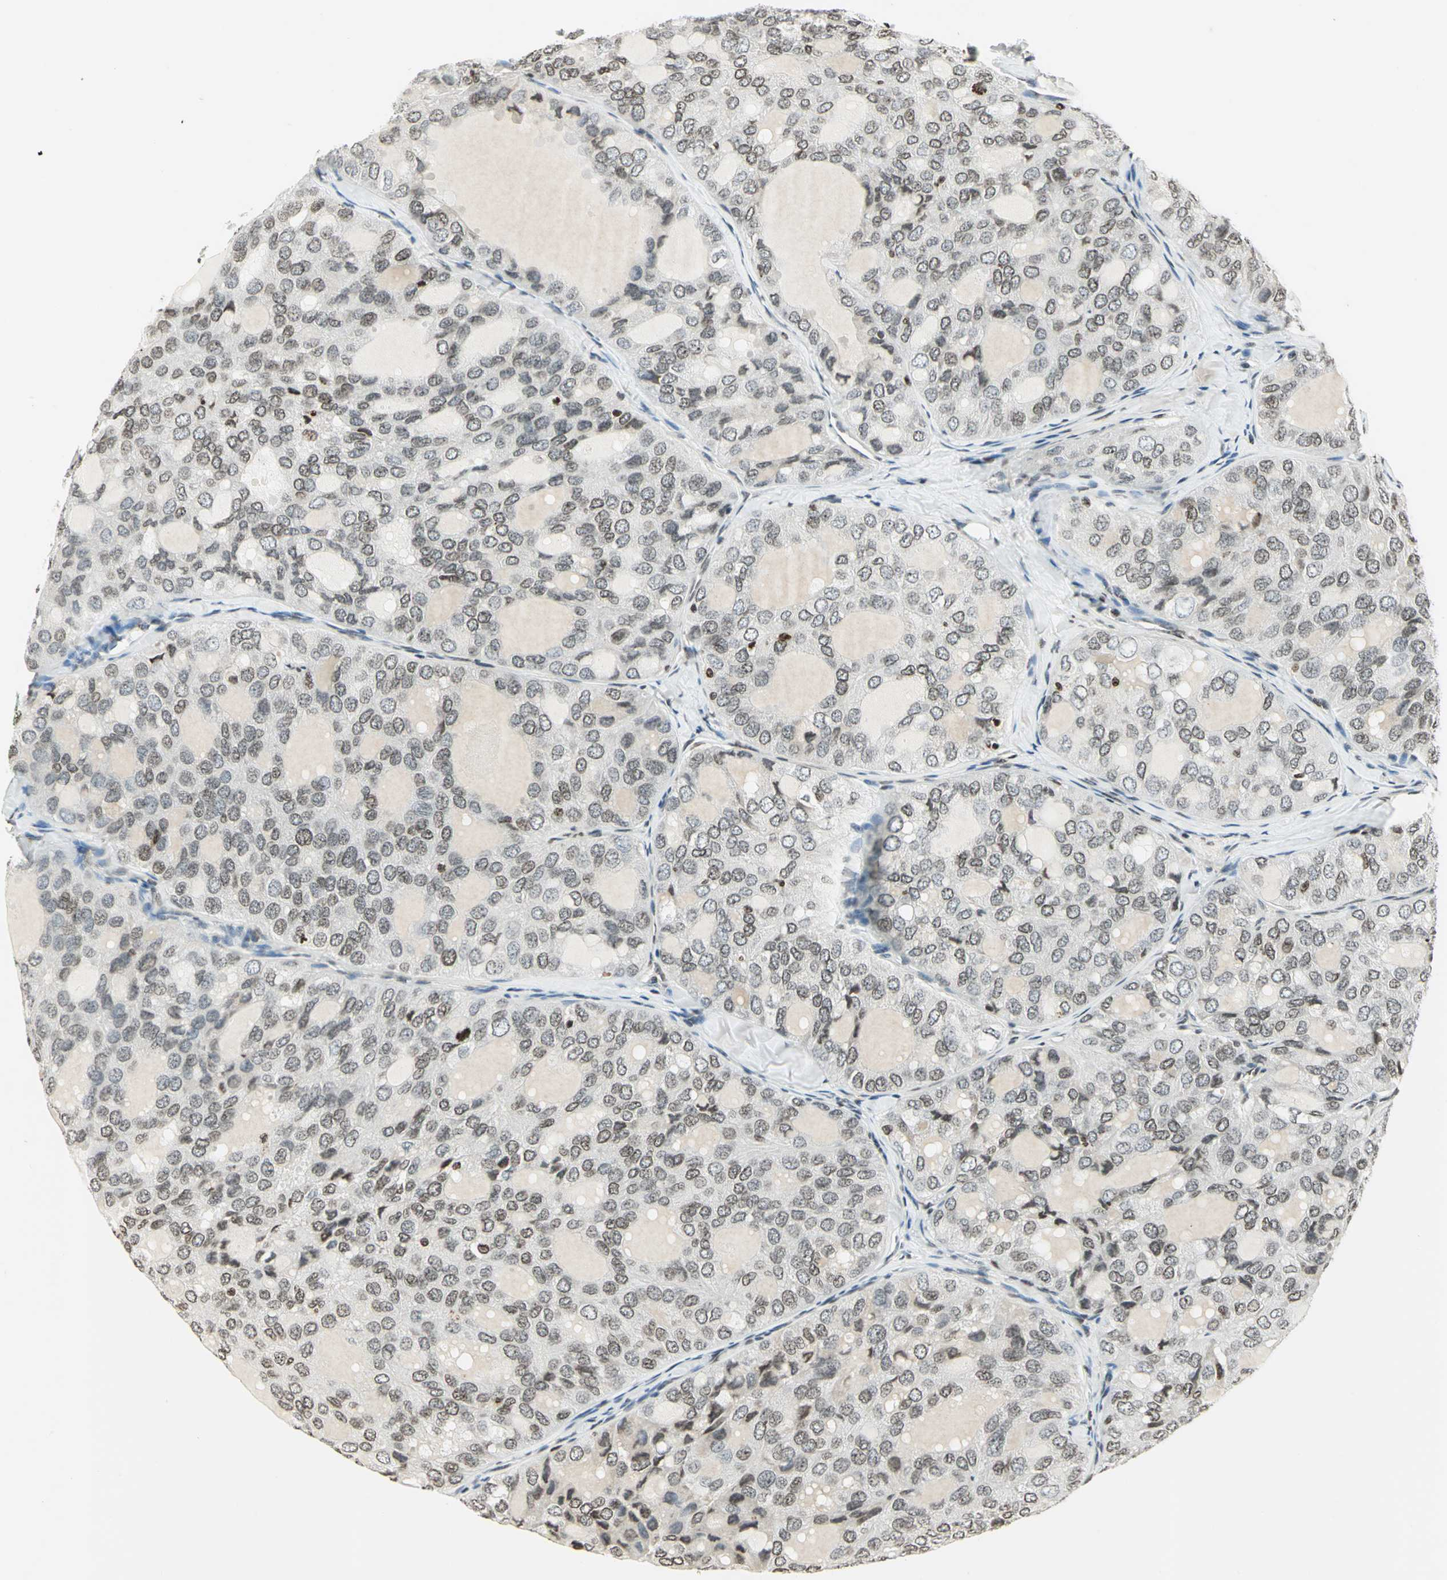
{"staining": {"intensity": "weak", "quantity": "25%-75%", "location": "cytoplasmic/membranous,nuclear"}, "tissue": "thyroid cancer", "cell_type": "Tumor cells", "image_type": "cancer", "snomed": [{"axis": "morphology", "description": "Follicular adenoma carcinoma, NOS"}, {"axis": "topography", "description": "Thyroid gland"}], "caption": "IHC of thyroid cancer (follicular adenoma carcinoma) exhibits low levels of weak cytoplasmic/membranous and nuclear expression in approximately 25%-75% of tumor cells.", "gene": "LGALS3", "patient": {"sex": "male", "age": 75}}